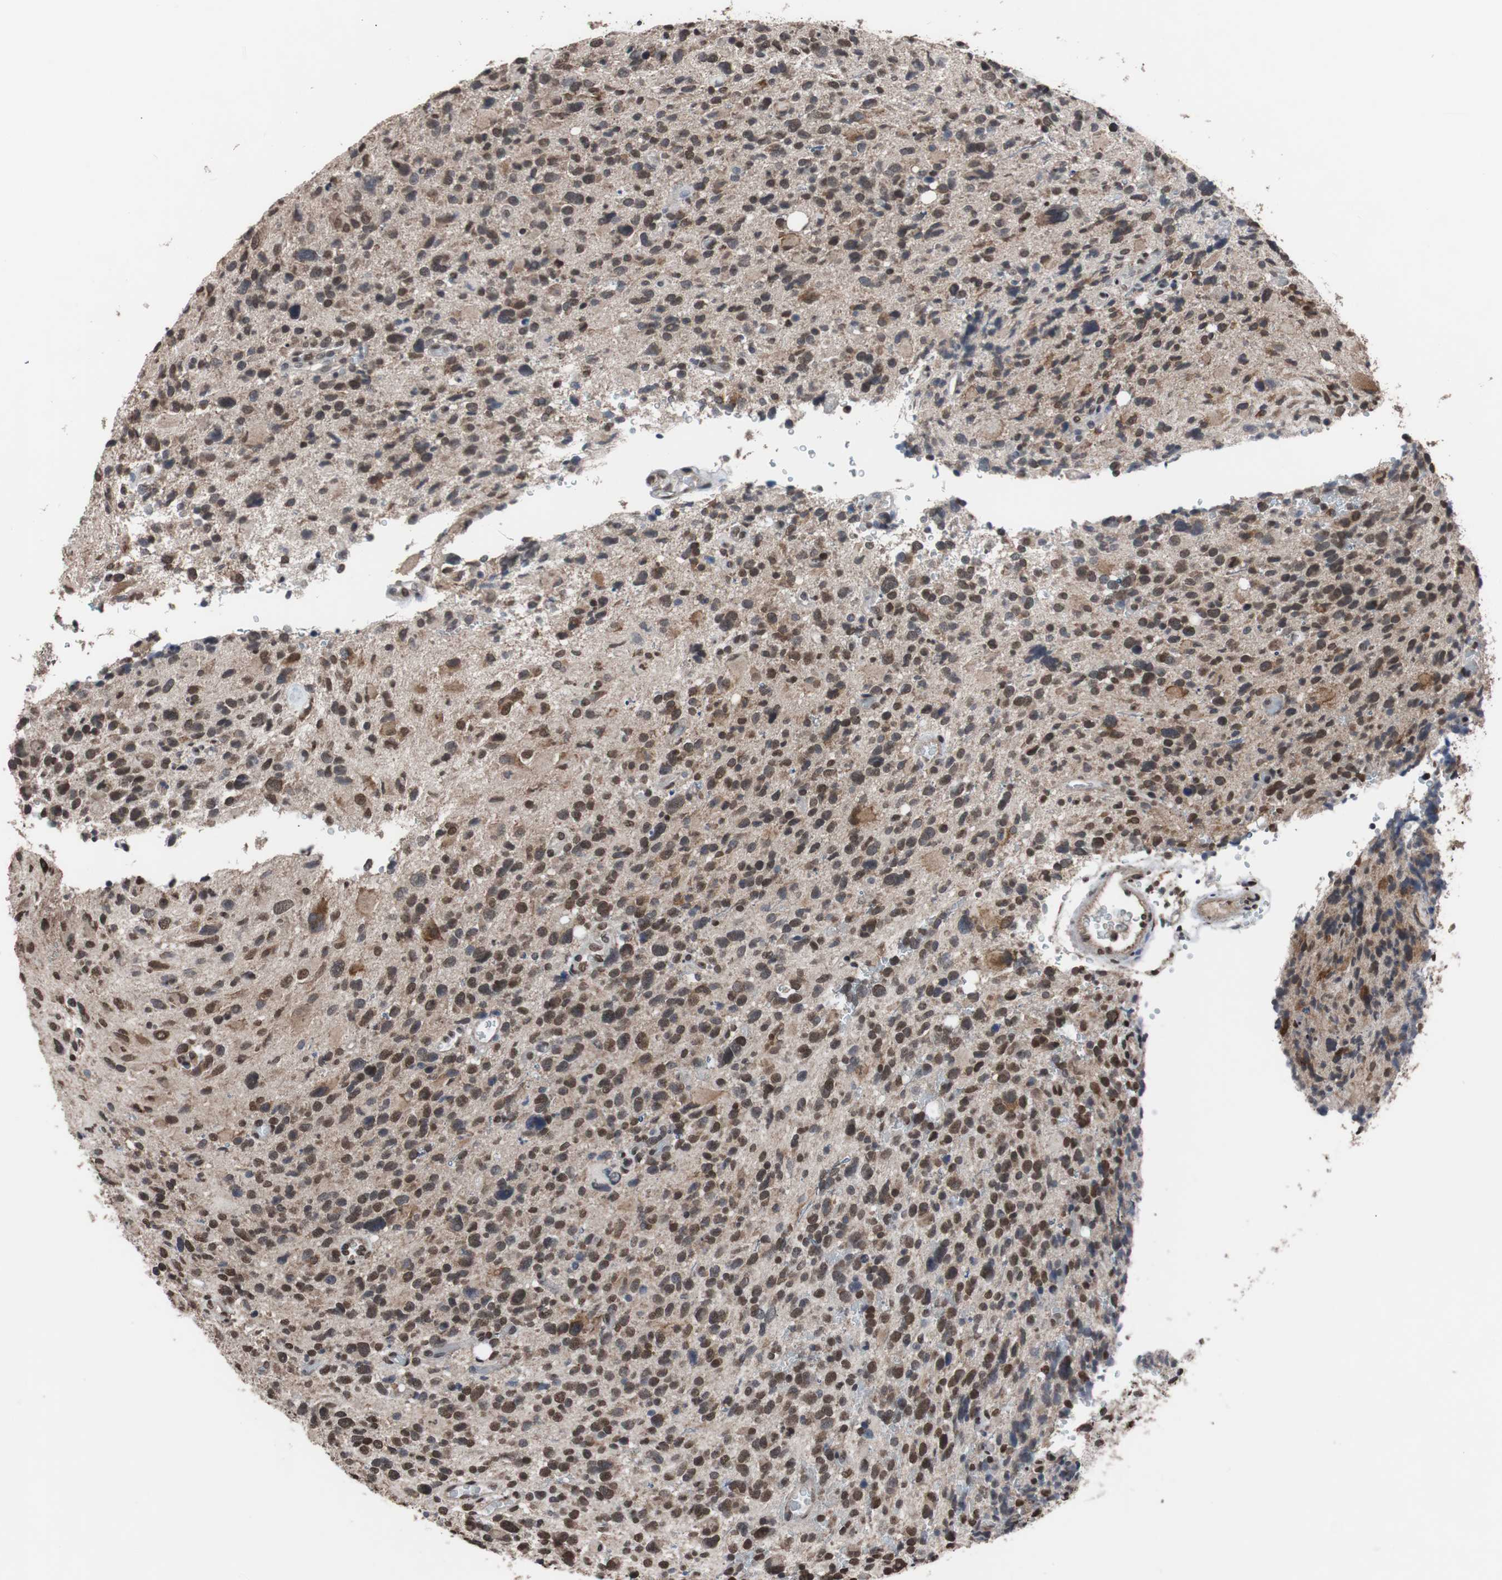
{"staining": {"intensity": "moderate", "quantity": ">75%", "location": "cytoplasmic/membranous,nuclear"}, "tissue": "glioma", "cell_type": "Tumor cells", "image_type": "cancer", "snomed": [{"axis": "morphology", "description": "Glioma, malignant, High grade"}, {"axis": "topography", "description": "Brain"}], "caption": "Protein analysis of malignant glioma (high-grade) tissue shows moderate cytoplasmic/membranous and nuclear positivity in approximately >75% of tumor cells.", "gene": "MED27", "patient": {"sex": "male", "age": 48}}